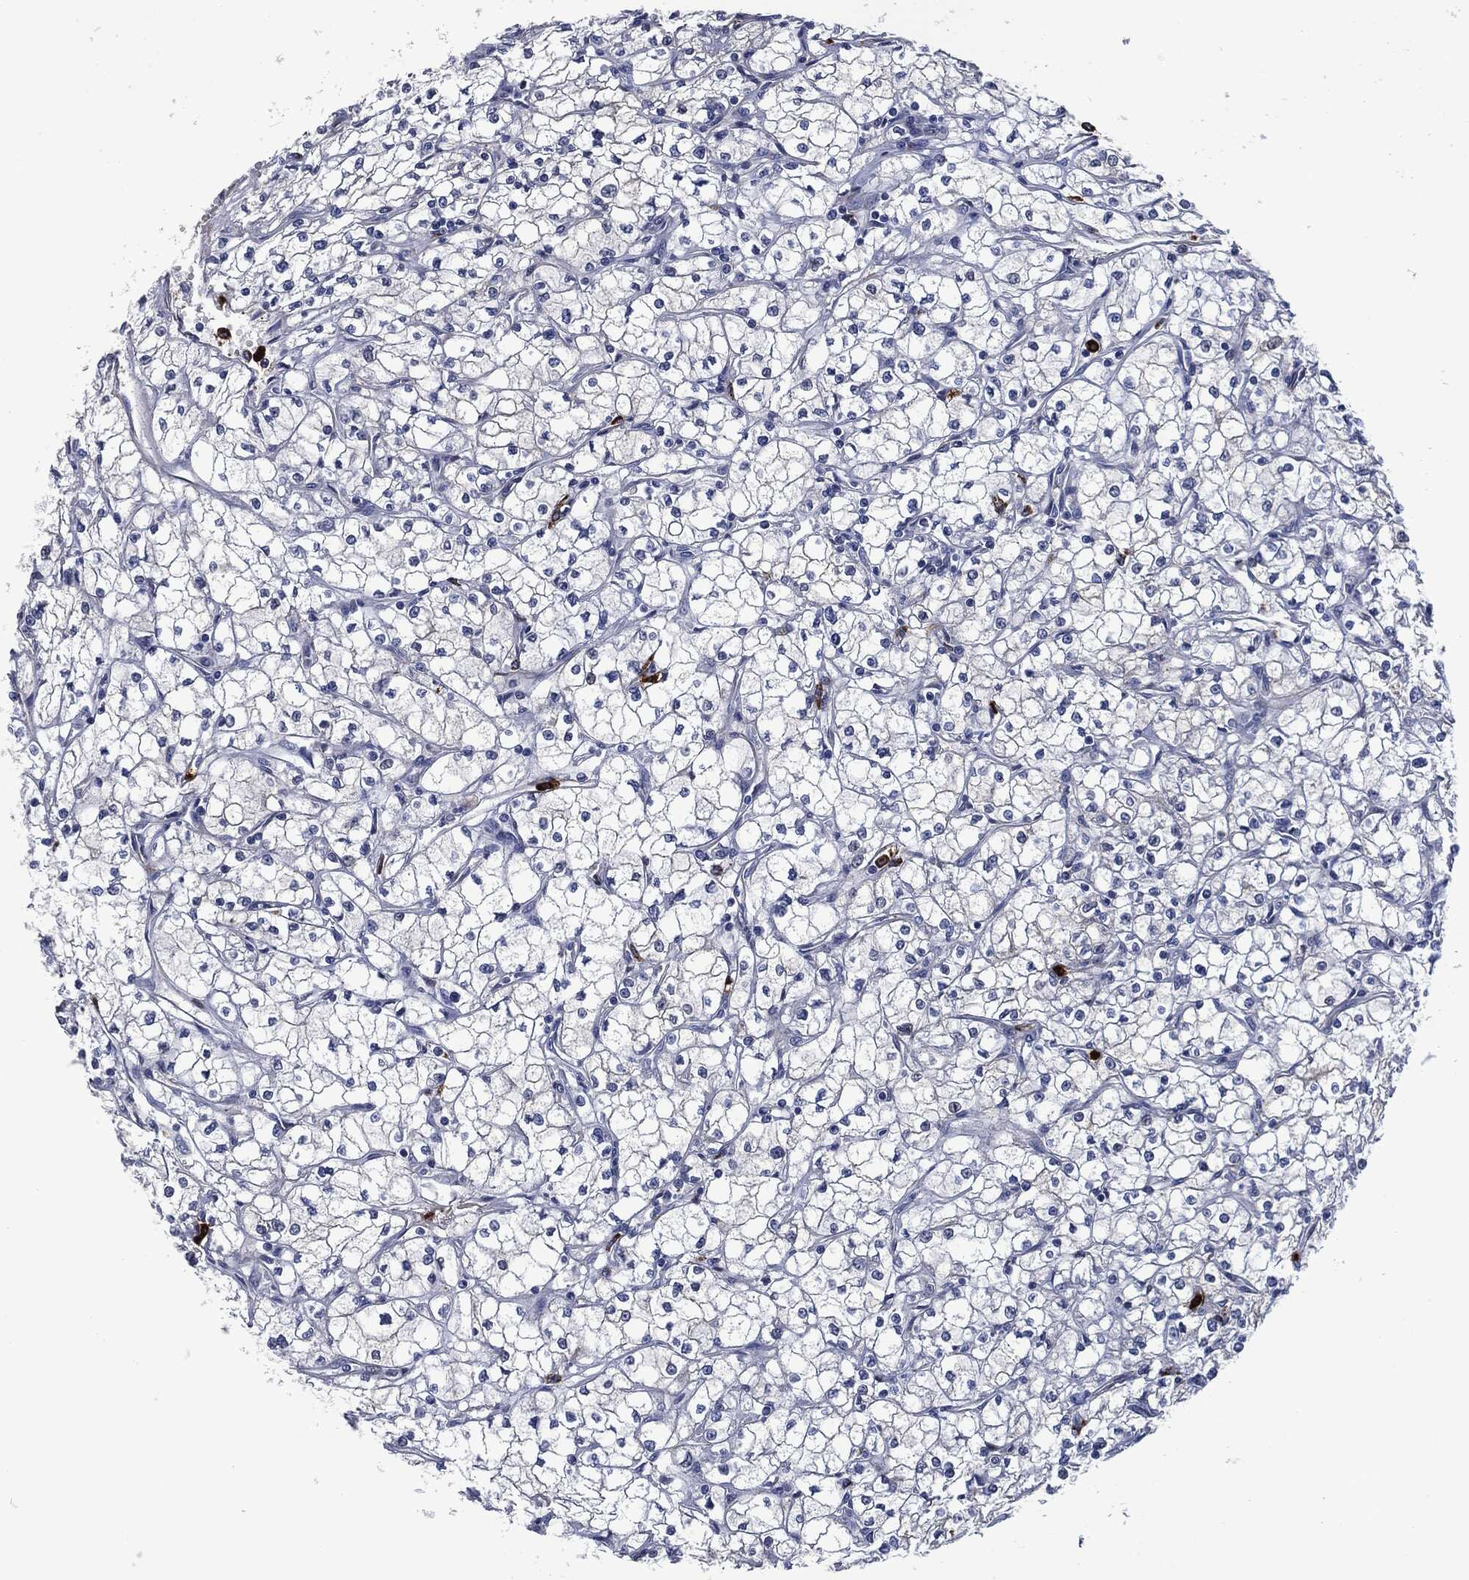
{"staining": {"intensity": "negative", "quantity": "none", "location": "none"}, "tissue": "renal cancer", "cell_type": "Tumor cells", "image_type": "cancer", "snomed": [{"axis": "morphology", "description": "Adenocarcinoma, NOS"}, {"axis": "topography", "description": "Kidney"}], "caption": "This is a photomicrograph of immunohistochemistry staining of renal cancer, which shows no positivity in tumor cells.", "gene": "MPO", "patient": {"sex": "male", "age": 67}}